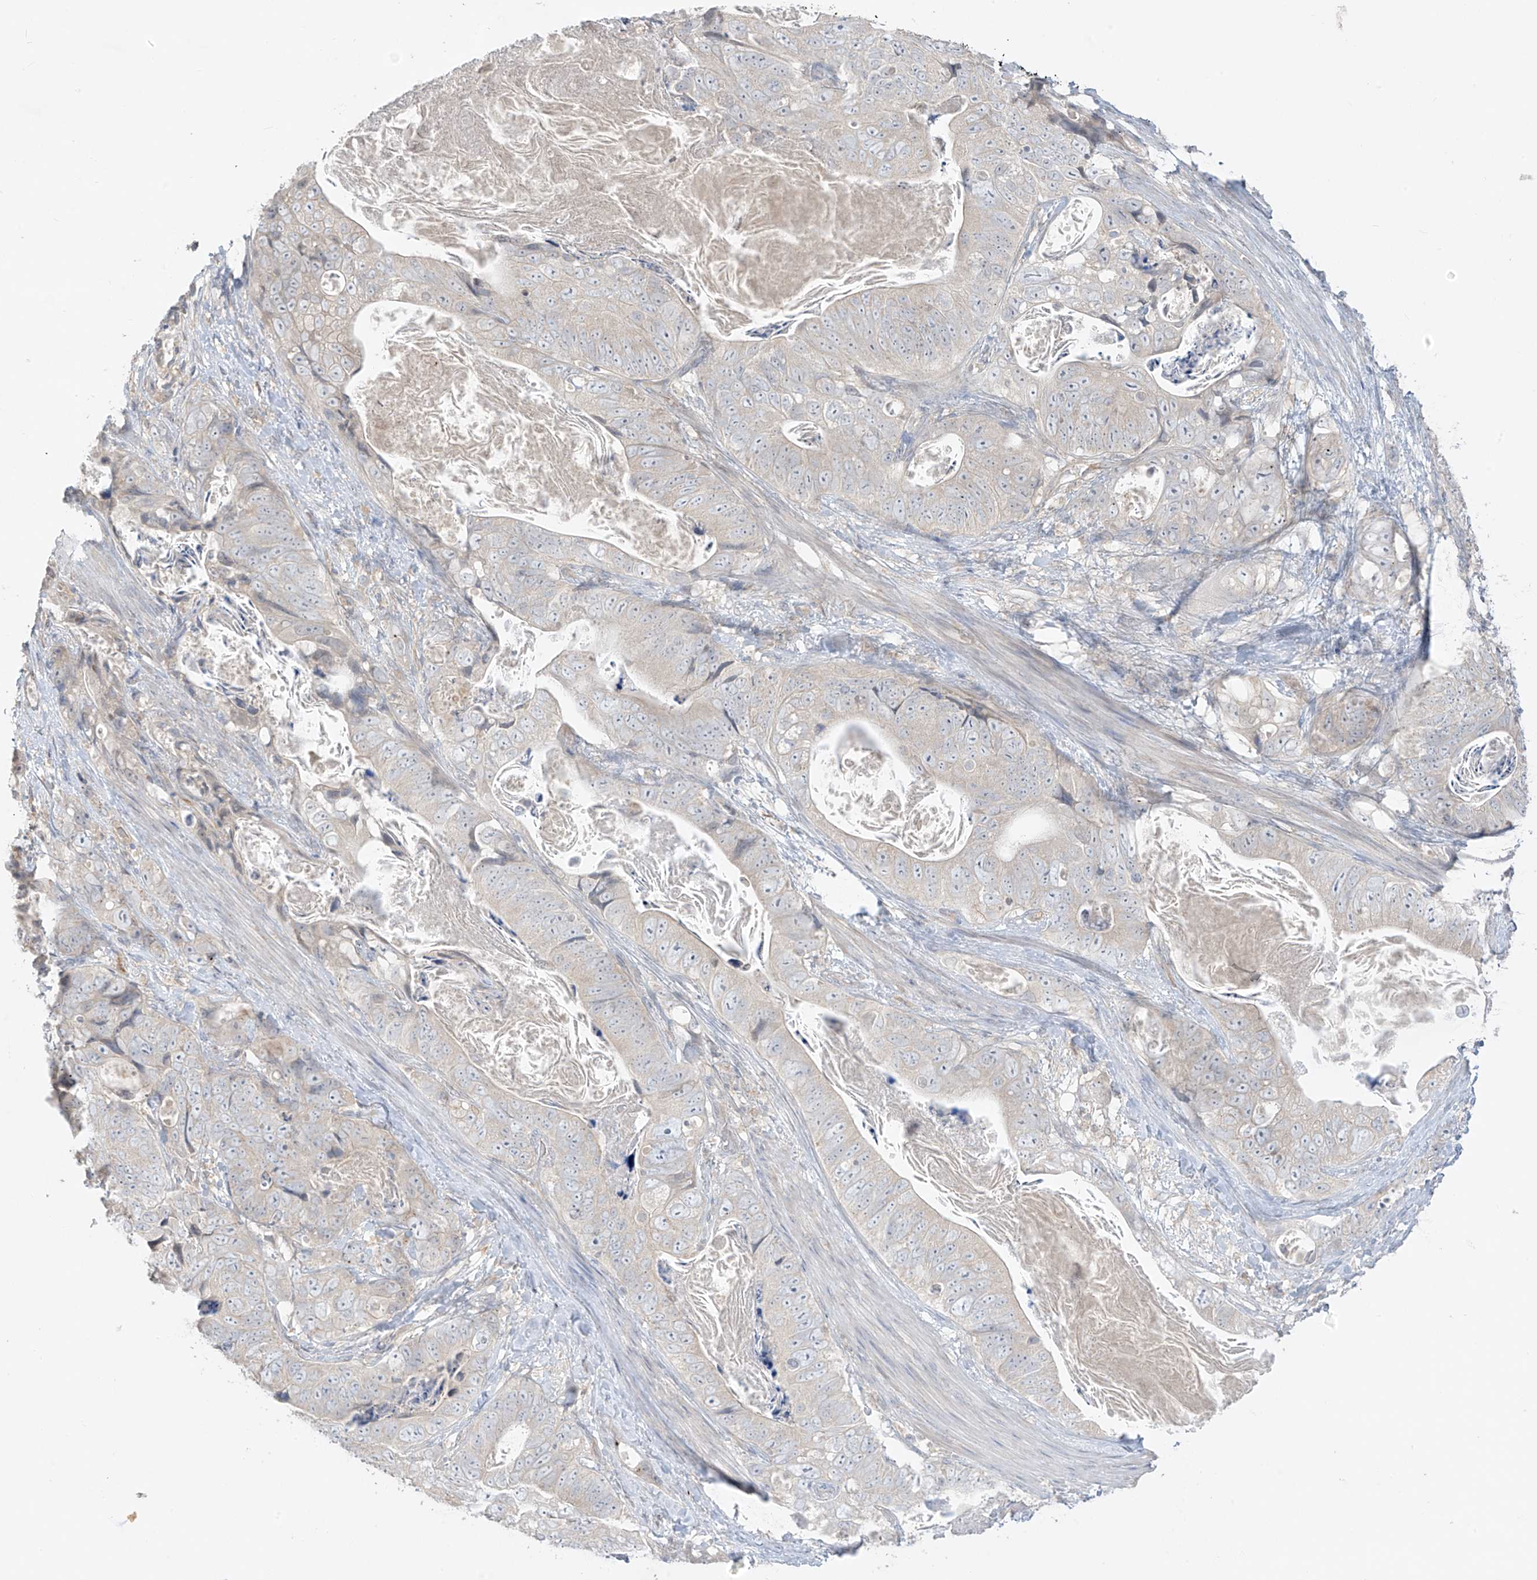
{"staining": {"intensity": "negative", "quantity": "none", "location": "none"}, "tissue": "stomach cancer", "cell_type": "Tumor cells", "image_type": "cancer", "snomed": [{"axis": "morphology", "description": "Normal tissue, NOS"}, {"axis": "morphology", "description": "Adenocarcinoma, NOS"}, {"axis": "topography", "description": "Stomach"}], "caption": "The histopathology image shows no staining of tumor cells in stomach adenocarcinoma.", "gene": "ANGEL2", "patient": {"sex": "female", "age": 89}}